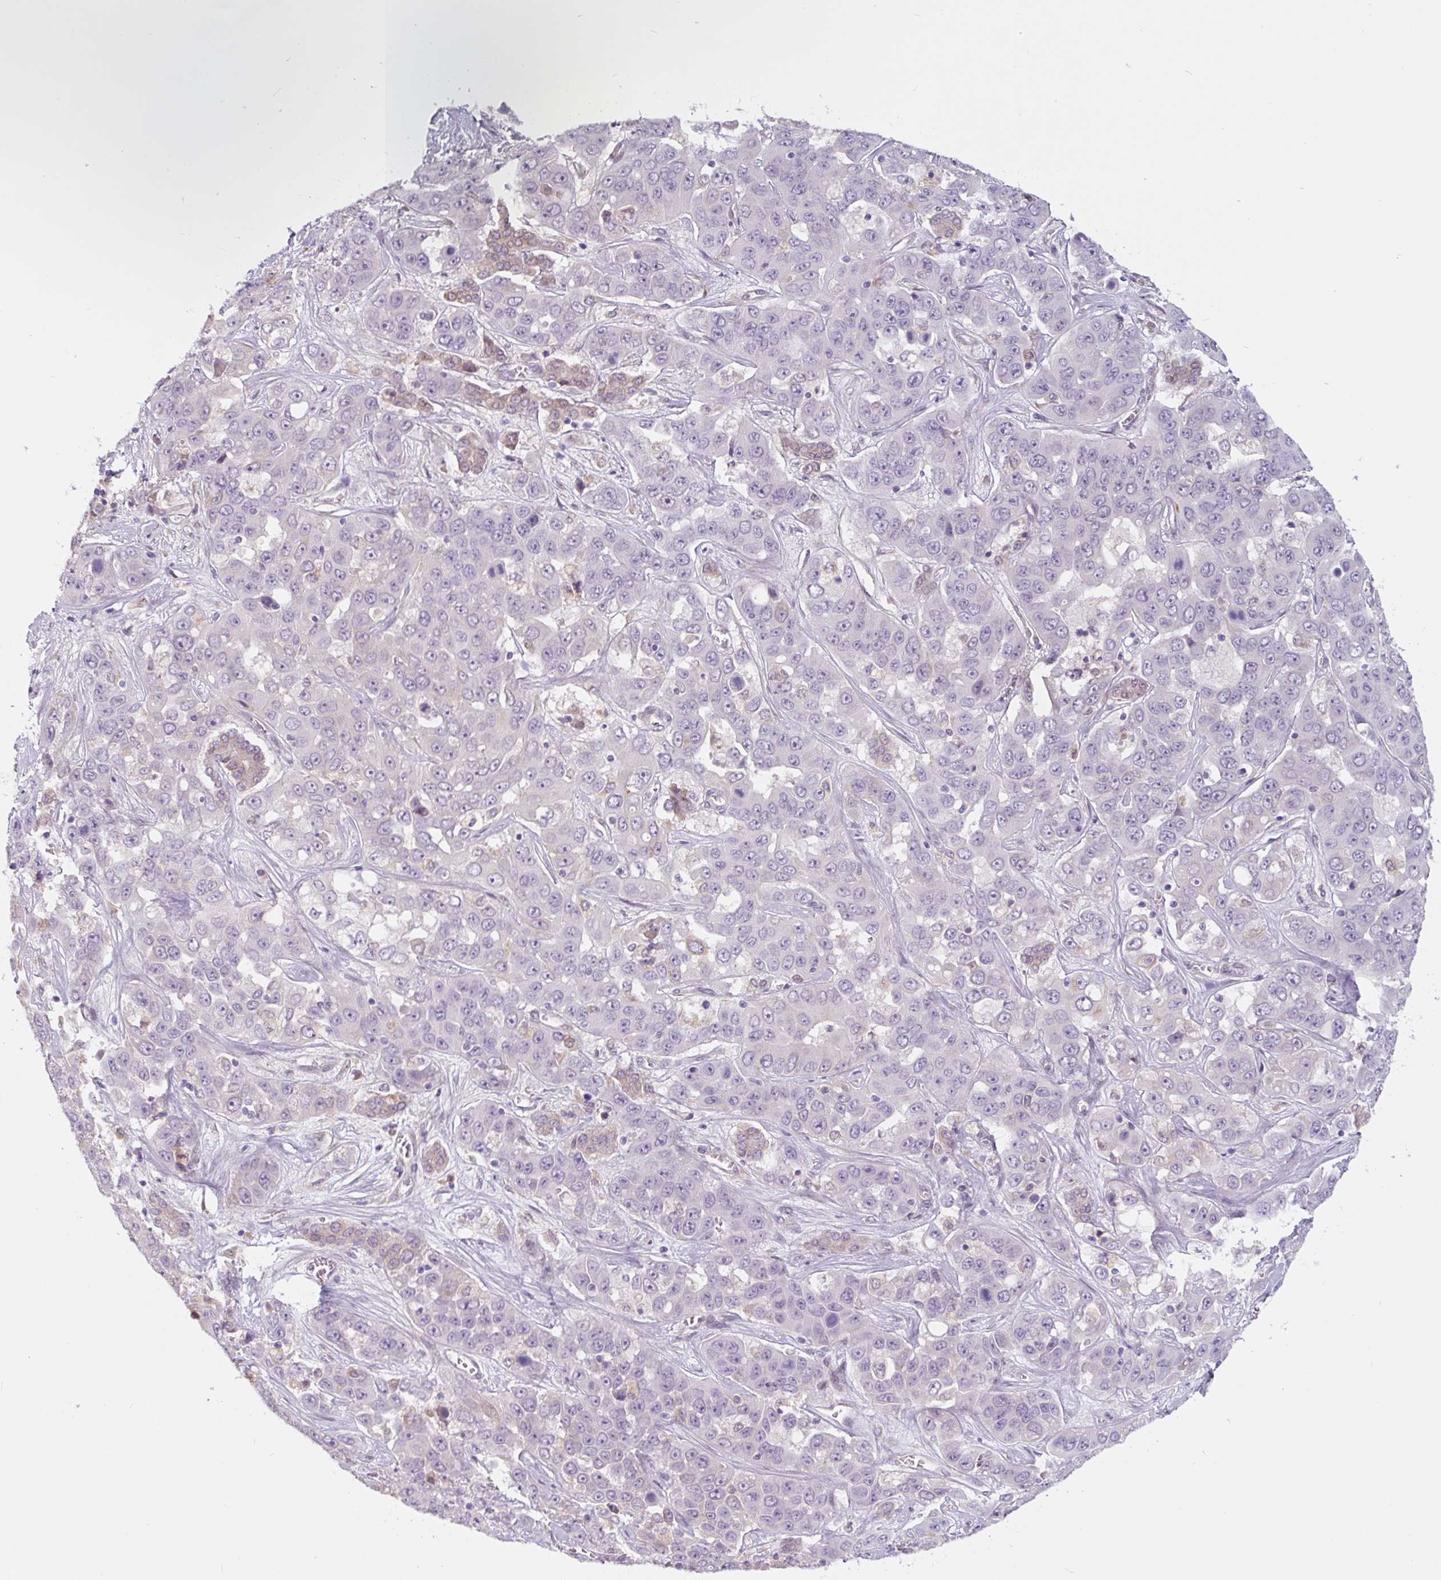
{"staining": {"intensity": "negative", "quantity": "none", "location": "none"}, "tissue": "liver cancer", "cell_type": "Tumor cells", "image_type": "cancer", "snomed": [{"axis": "morphology", "description": "Cholangiocarcinoma"}, {"axis": "topography", "description": "Liver"}], "caption": "This is an IHC photomicrograph of human liver cancer. There is no expression in tumor cells.", "gene": "ASRGL1", "patient": {"sex": "female", "age": 52}}